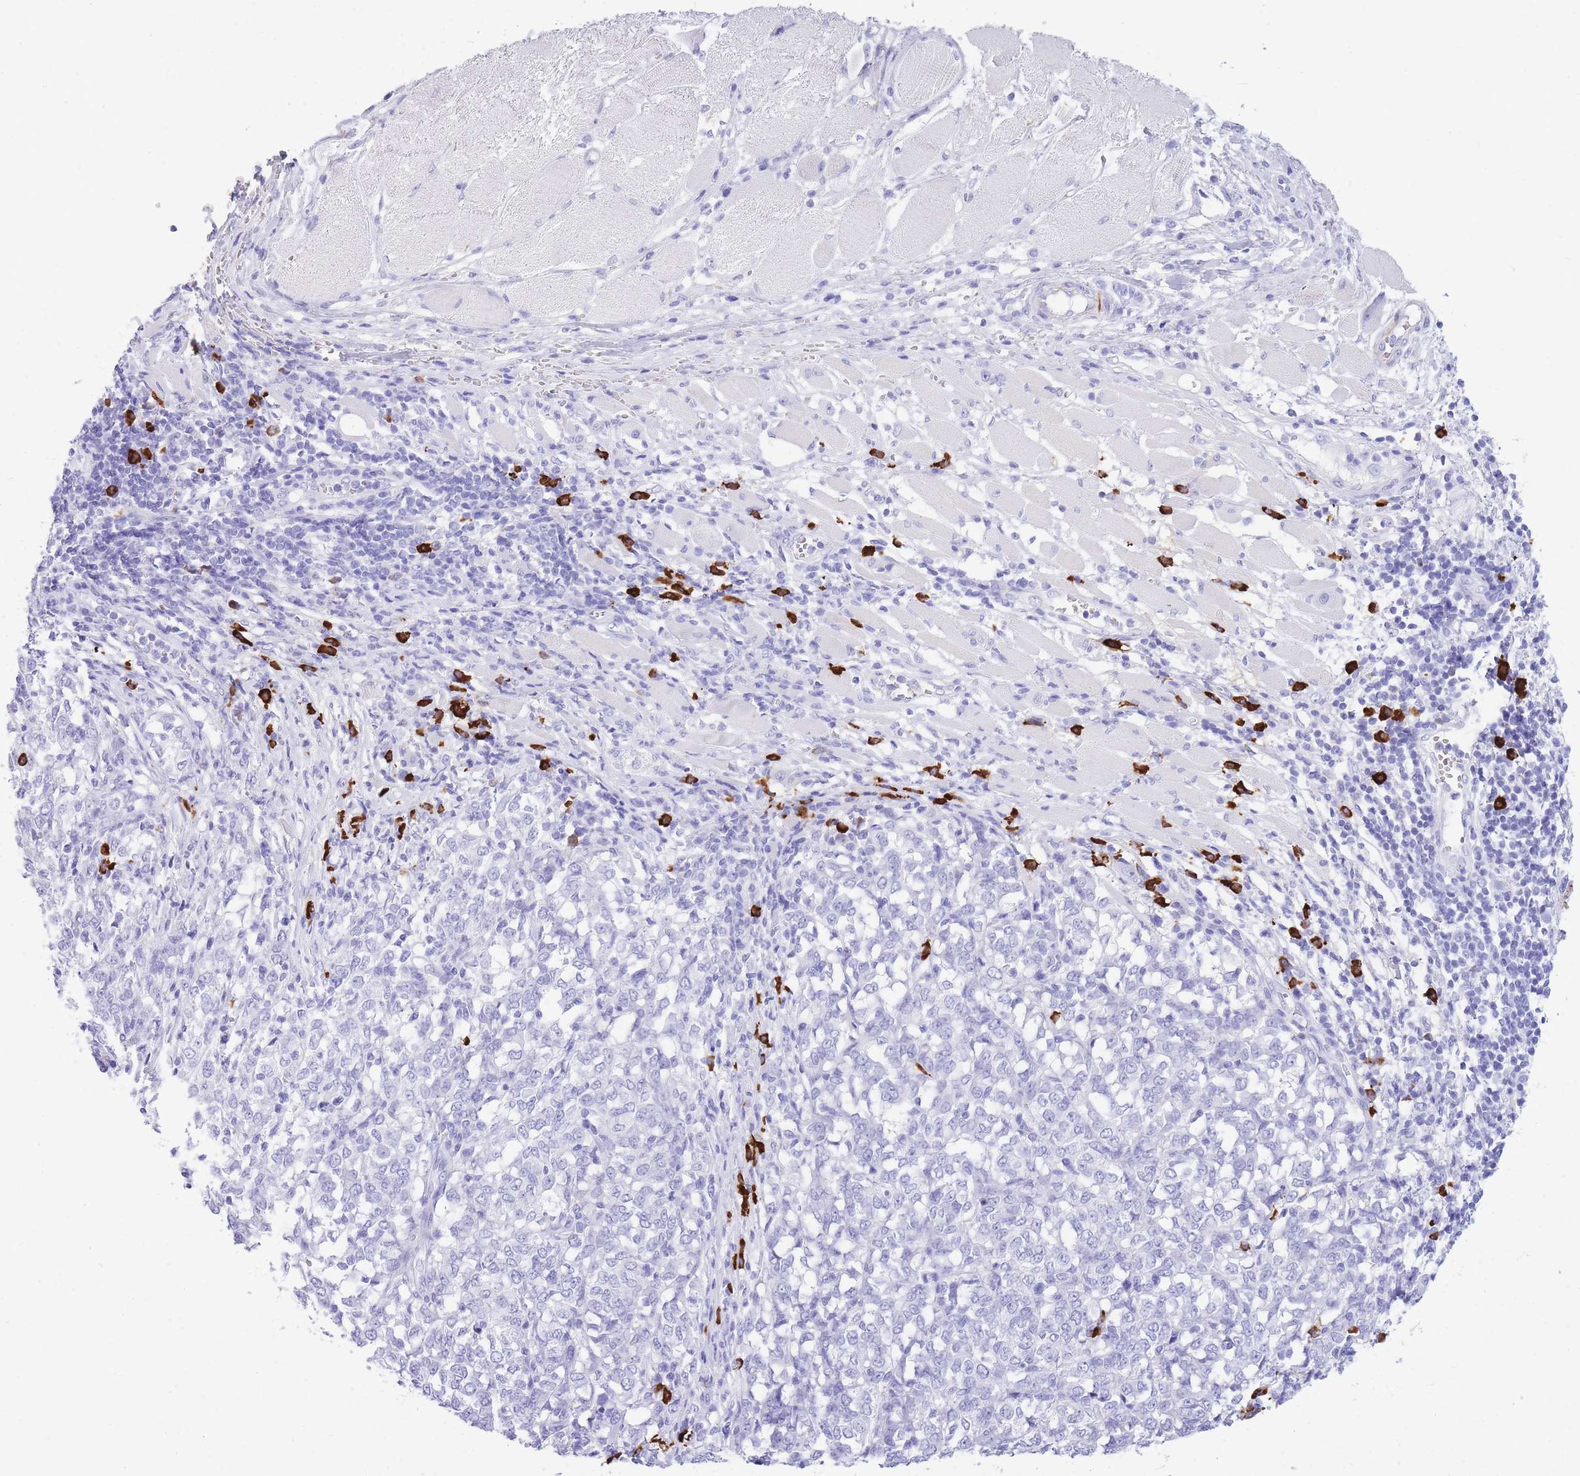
{"staining": {"intensity": "negative", "quantity": "none", "location": "none"}, "tissue": "melanoma", "cell_type": "Tumor cells", "image_type": "cancer", "snomed": [{"axis": "morphology", "description": "Malignant melanoma, NOS"}, {"axis": "topography", "description": "Skin"}], "caption": "The immunohistochemistry micrograph has no significant positivity in tumor cells of melanoma tissue.", "gene": "ZFP62", "patient": {"sex": "female", "age": 72}}